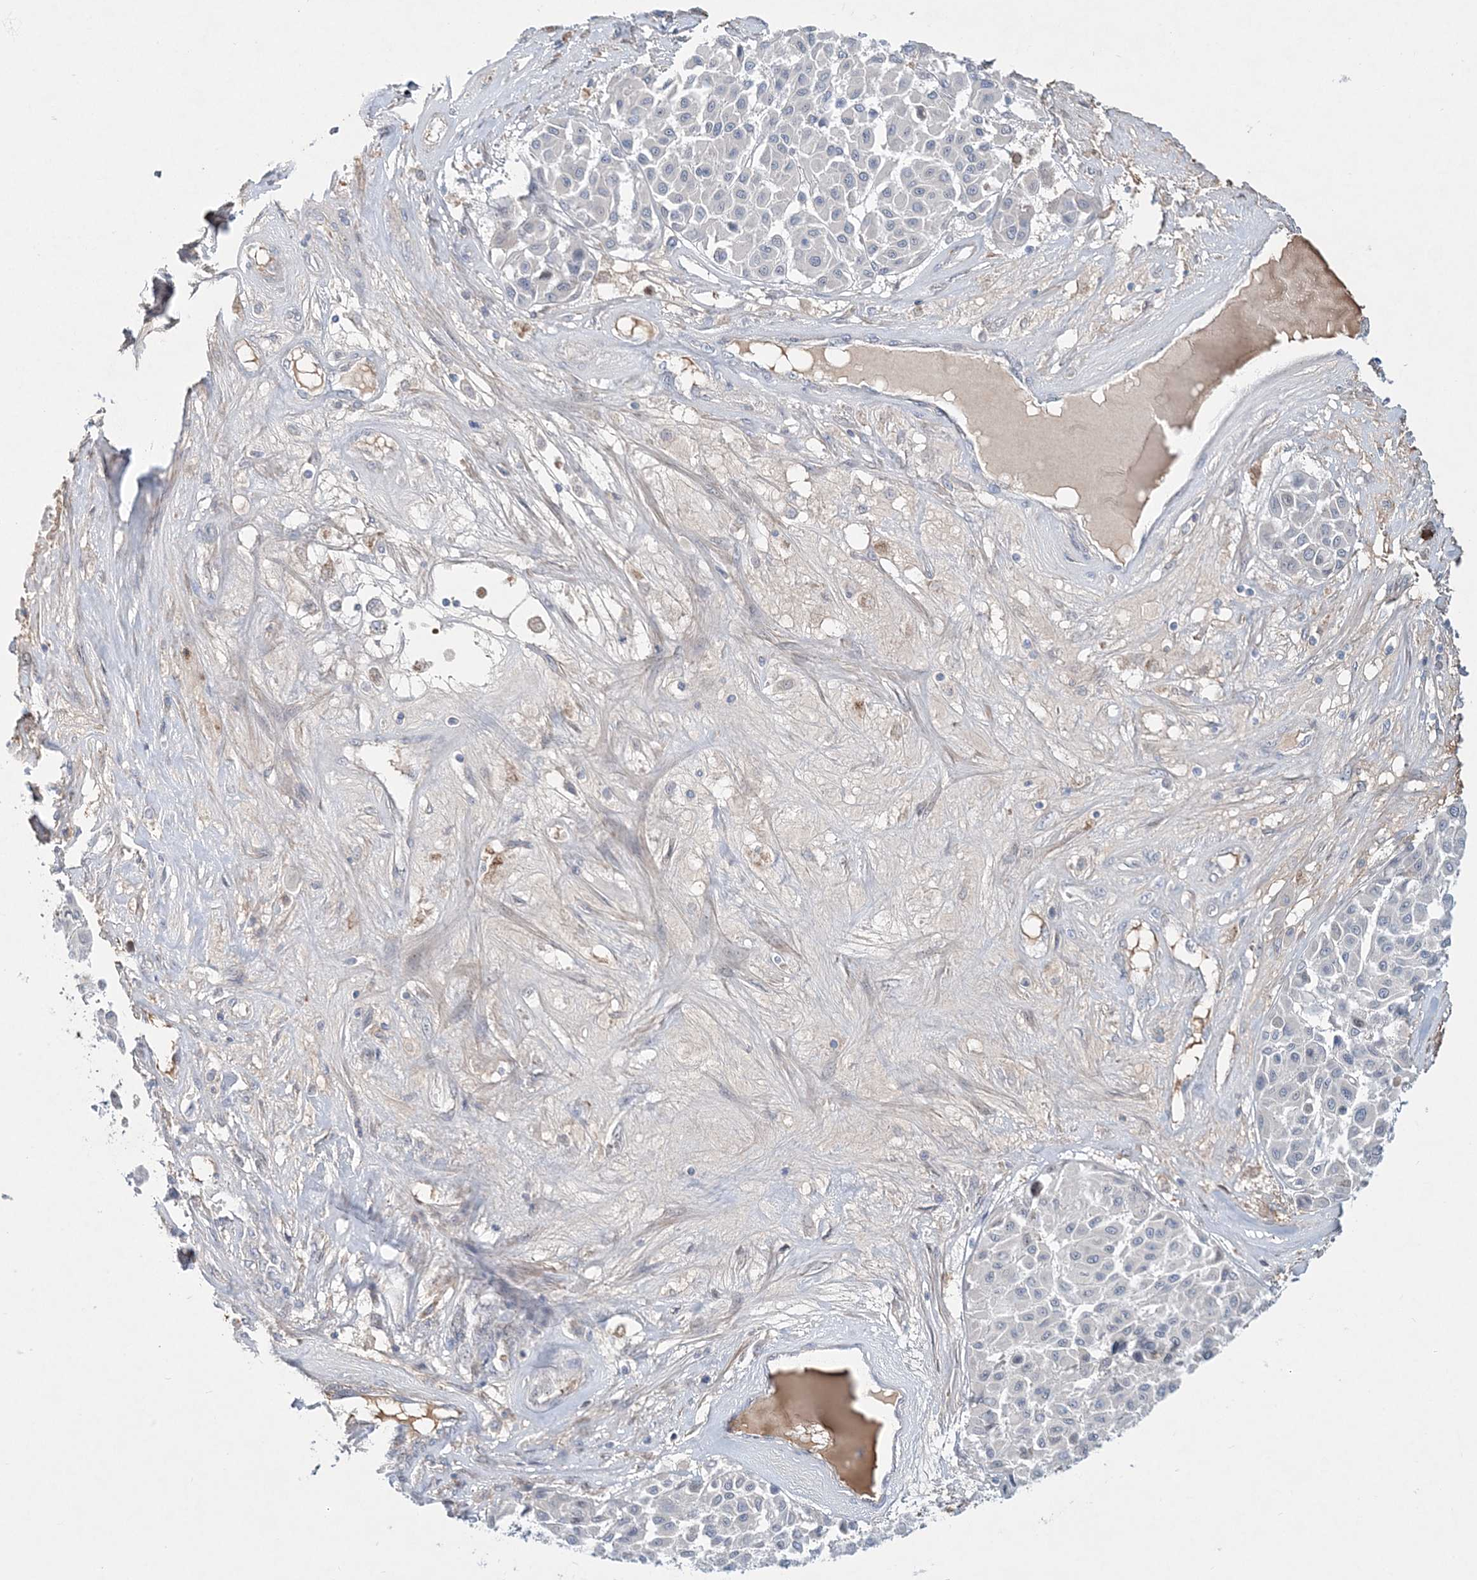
{"staining": {"intensity": "negative", "quantity": "none", "location": "none"}, "tissue": "melanoma", "cell_type": "Tumor cells", "image_type": "cancer", "snomed": [{"axis": "morphology", "description": "Malignant melanoma, Metastatic site"}, {"axis": "topography", "description": "Soft tissue"}], "caption": "IHC of malignant melanoma (metastatic site) shows no expression in tumor cells.", "gene": "DNAH5", "patient": {"sex": "male", "age": 41}}